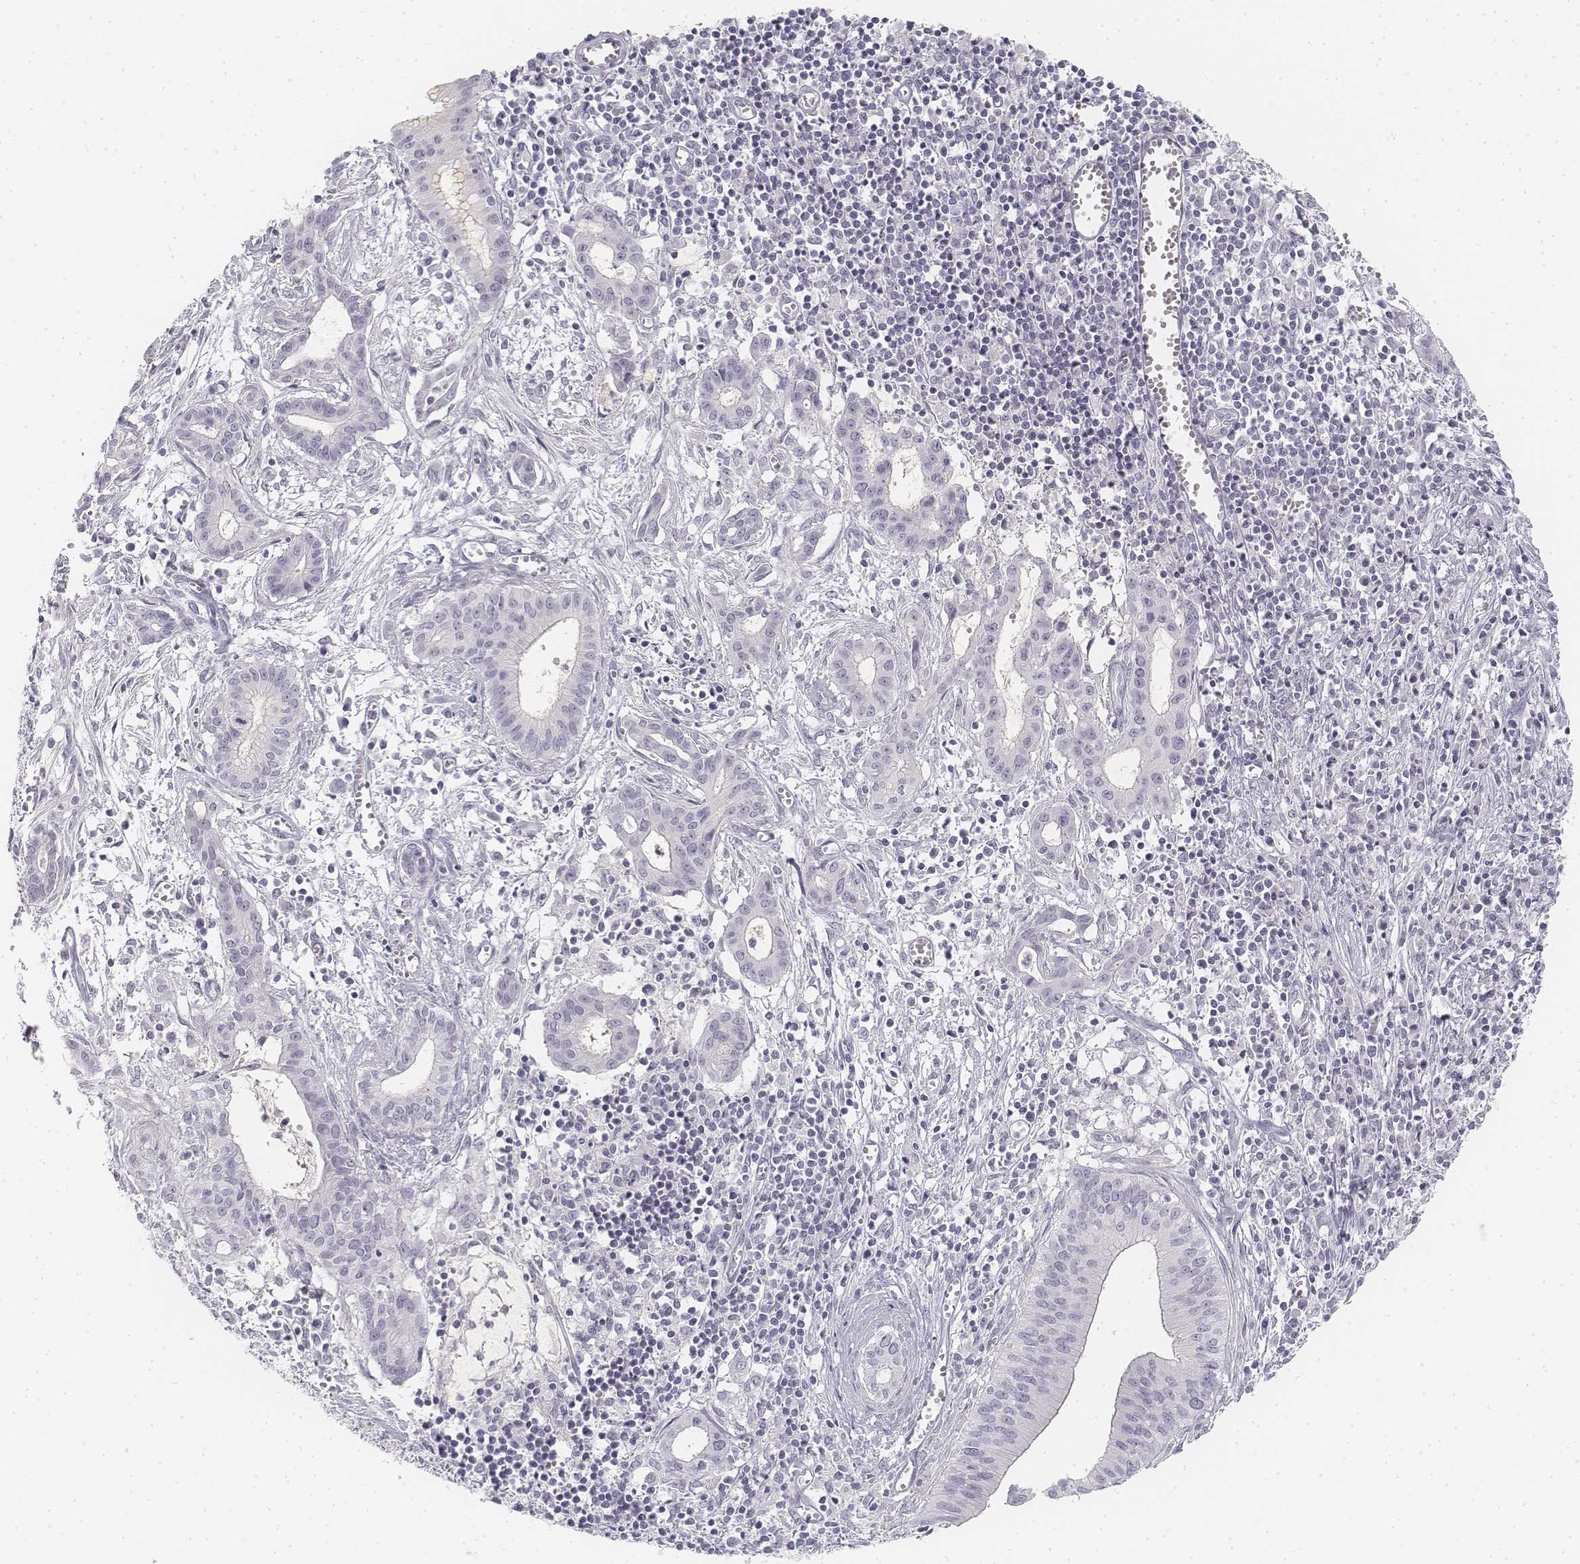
{"staining": {"intensity": "negative", "quantity": "none", "location": "none"}, "tissue": "pancreatic cancer", "cell_type": "Tumor cells", "image_type": "cancer", "snomed": [{"axis": "morphology", "description": "Adenocarcinoma, NOS"}, {"axis": "topography", "description": "Pancreas"}], "caption": "This is an IHC photomicrograph of pancreatic adenocarcinoma. There is no positivity in tumor cells.", "gene": "KRT25", "patient": {"sex": "male", "age": 48}}